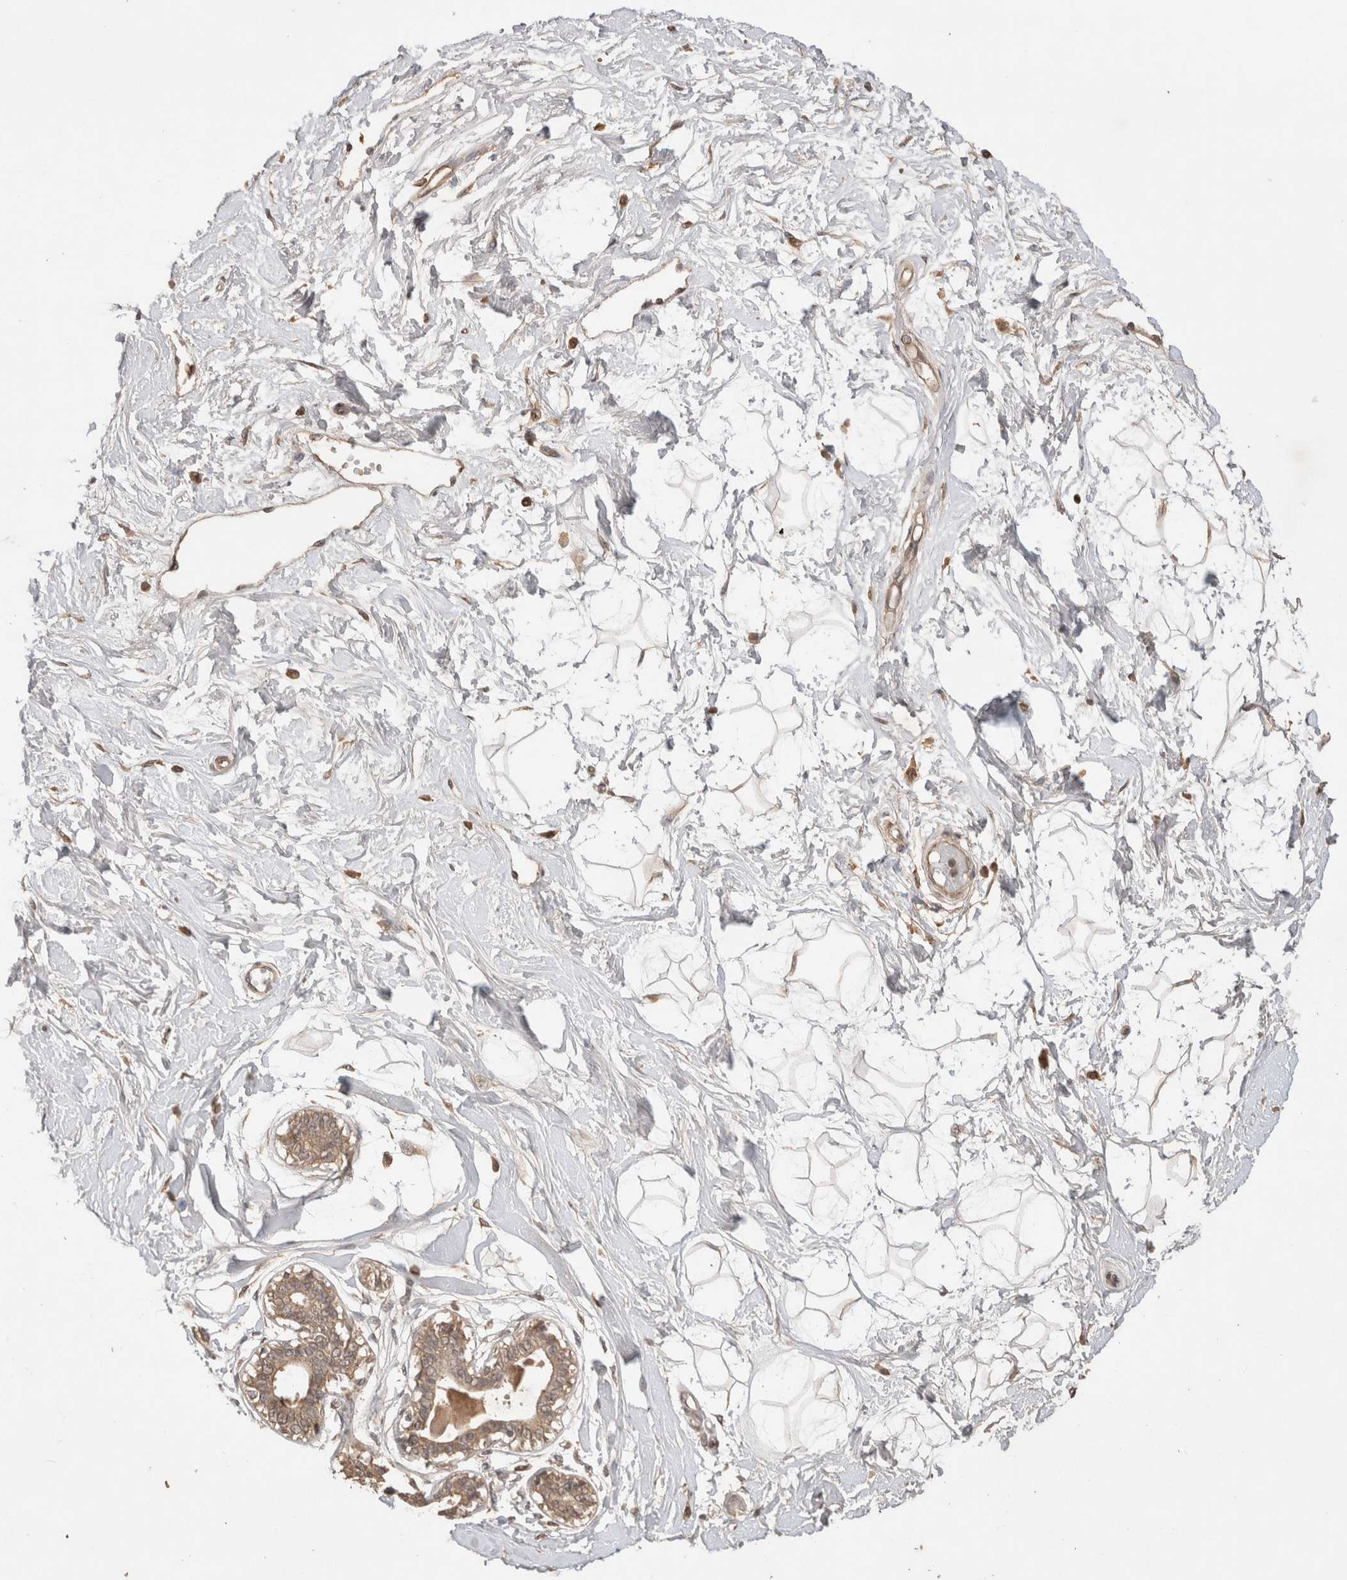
{"staining": {"intensity": "weak", "quantity": "<25%", "location": "cytoplasmic/membranous"}, "tissue": "breast", "cell_type": "Adipocytes", "image_type": "normal", "snomed": [{"axis": "morphology", "description": "Normal tissue, NOS"}, {"axis": "topography", "description": "Breast"}], "caption": "DAB (3,3'-diaminobenzidine) immunohistochemical staining of benign breast shows no significant staining in adipocytes.", "gene": "PRMT3", "patient": {"sex": "female", "age": 45}}